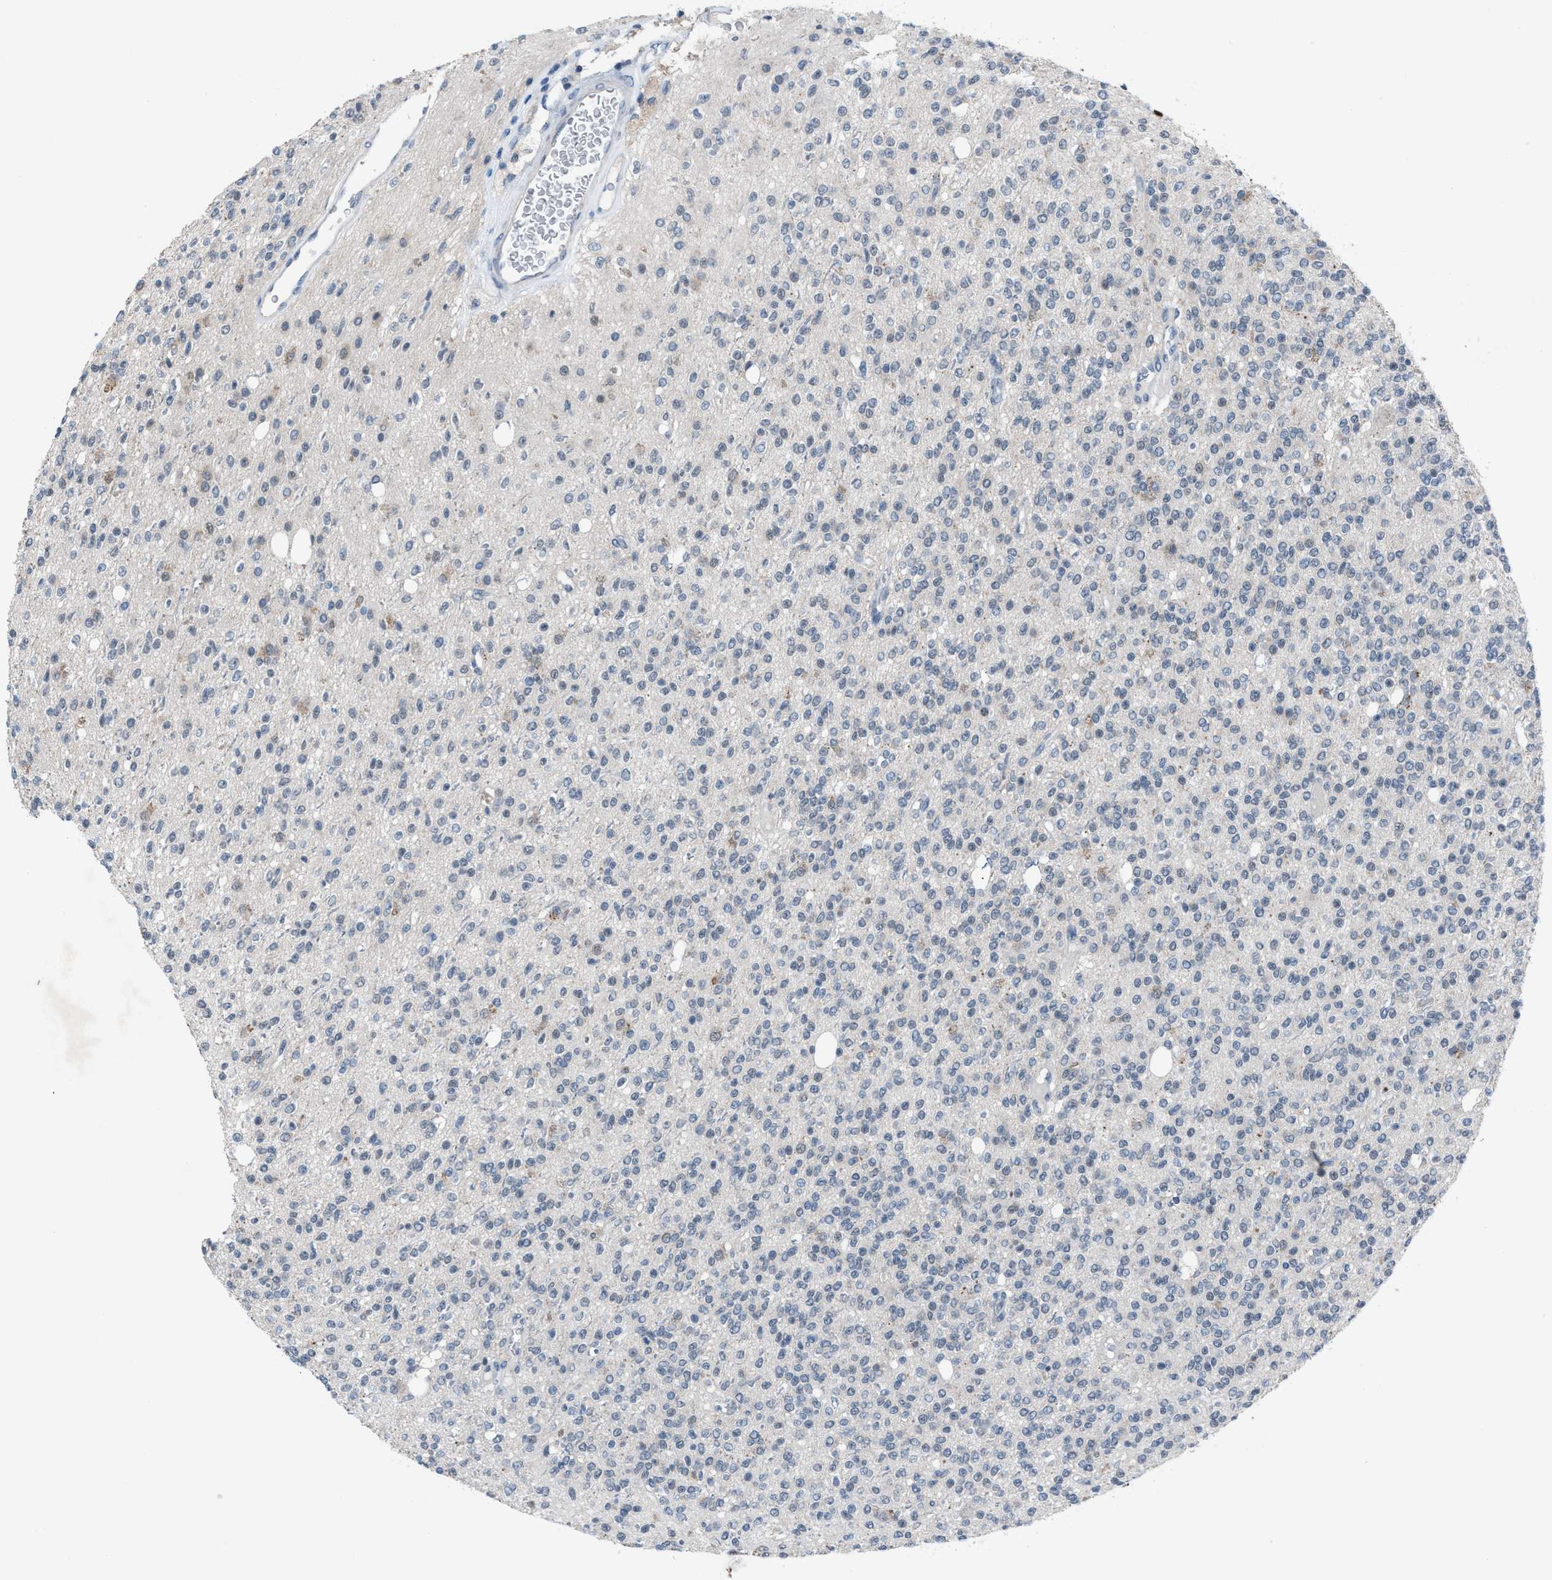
{"staining": {"intensity": "negative", "quantity": "none", "location": "none"}, "tissue": "glioma", "cell_type": "Tumor cells", "image_type": "cancer", "snomed": [{"axis": "morphology", "description": "Glioma, malignant, High grade"}, {"axis": "topography", "description": "Brain"}], "caption": "DAB (3,3'-diaminobenzidine) immunohistochemical staining of human glioma reveals no significant staining in tumor cells. (Stains: DAB (3,3'-diaminobenzidine) IHC with hematoxylin counter stain, Microscopy: brightfield microscopy at high magnification).", "gene": "ANAPC11", "patient": {"sex": "male", "age": 34}}